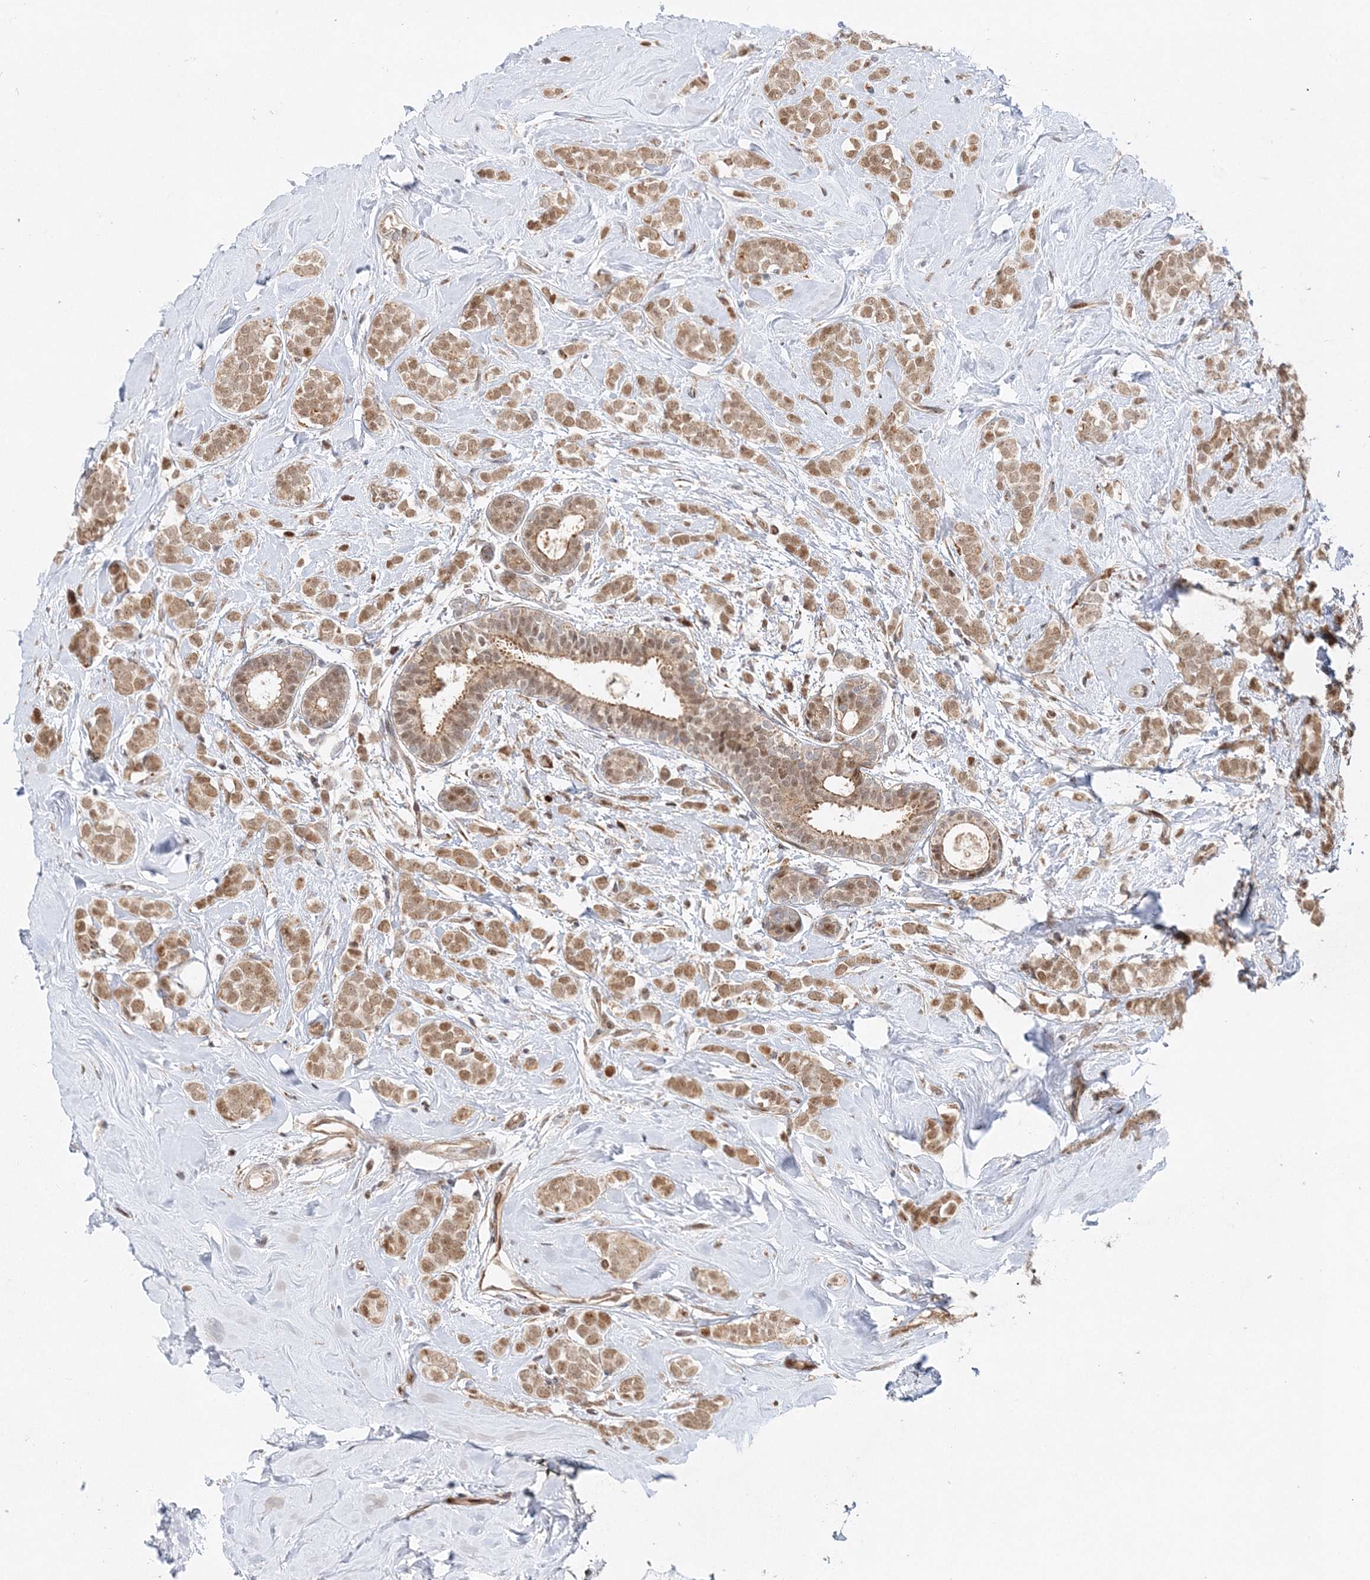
{"staining": {"intensity": "moderate", "quantity": ">75%", "location": "cytoplasmic/membranous"}, "tissue": "breast cancer", "cell_type": "Tumor cells", "image_type": "cancer", "snomed": [{"axis": "morphology", "description": "Lobular carcinoma"}, {"axis": "topography", "description": "Breast"}], "caption": "Immunohistochemistry (IHC) (DAB (3,3'-diaminobenzidine)) staining of breast lobular carcinoma demonstrates moderate cytoplasmic/membranous protein positivity in approximately >75% of tumor cells.", "gene": "RAB11FIP2", "patient": {"sex": "female", "age": 47}}